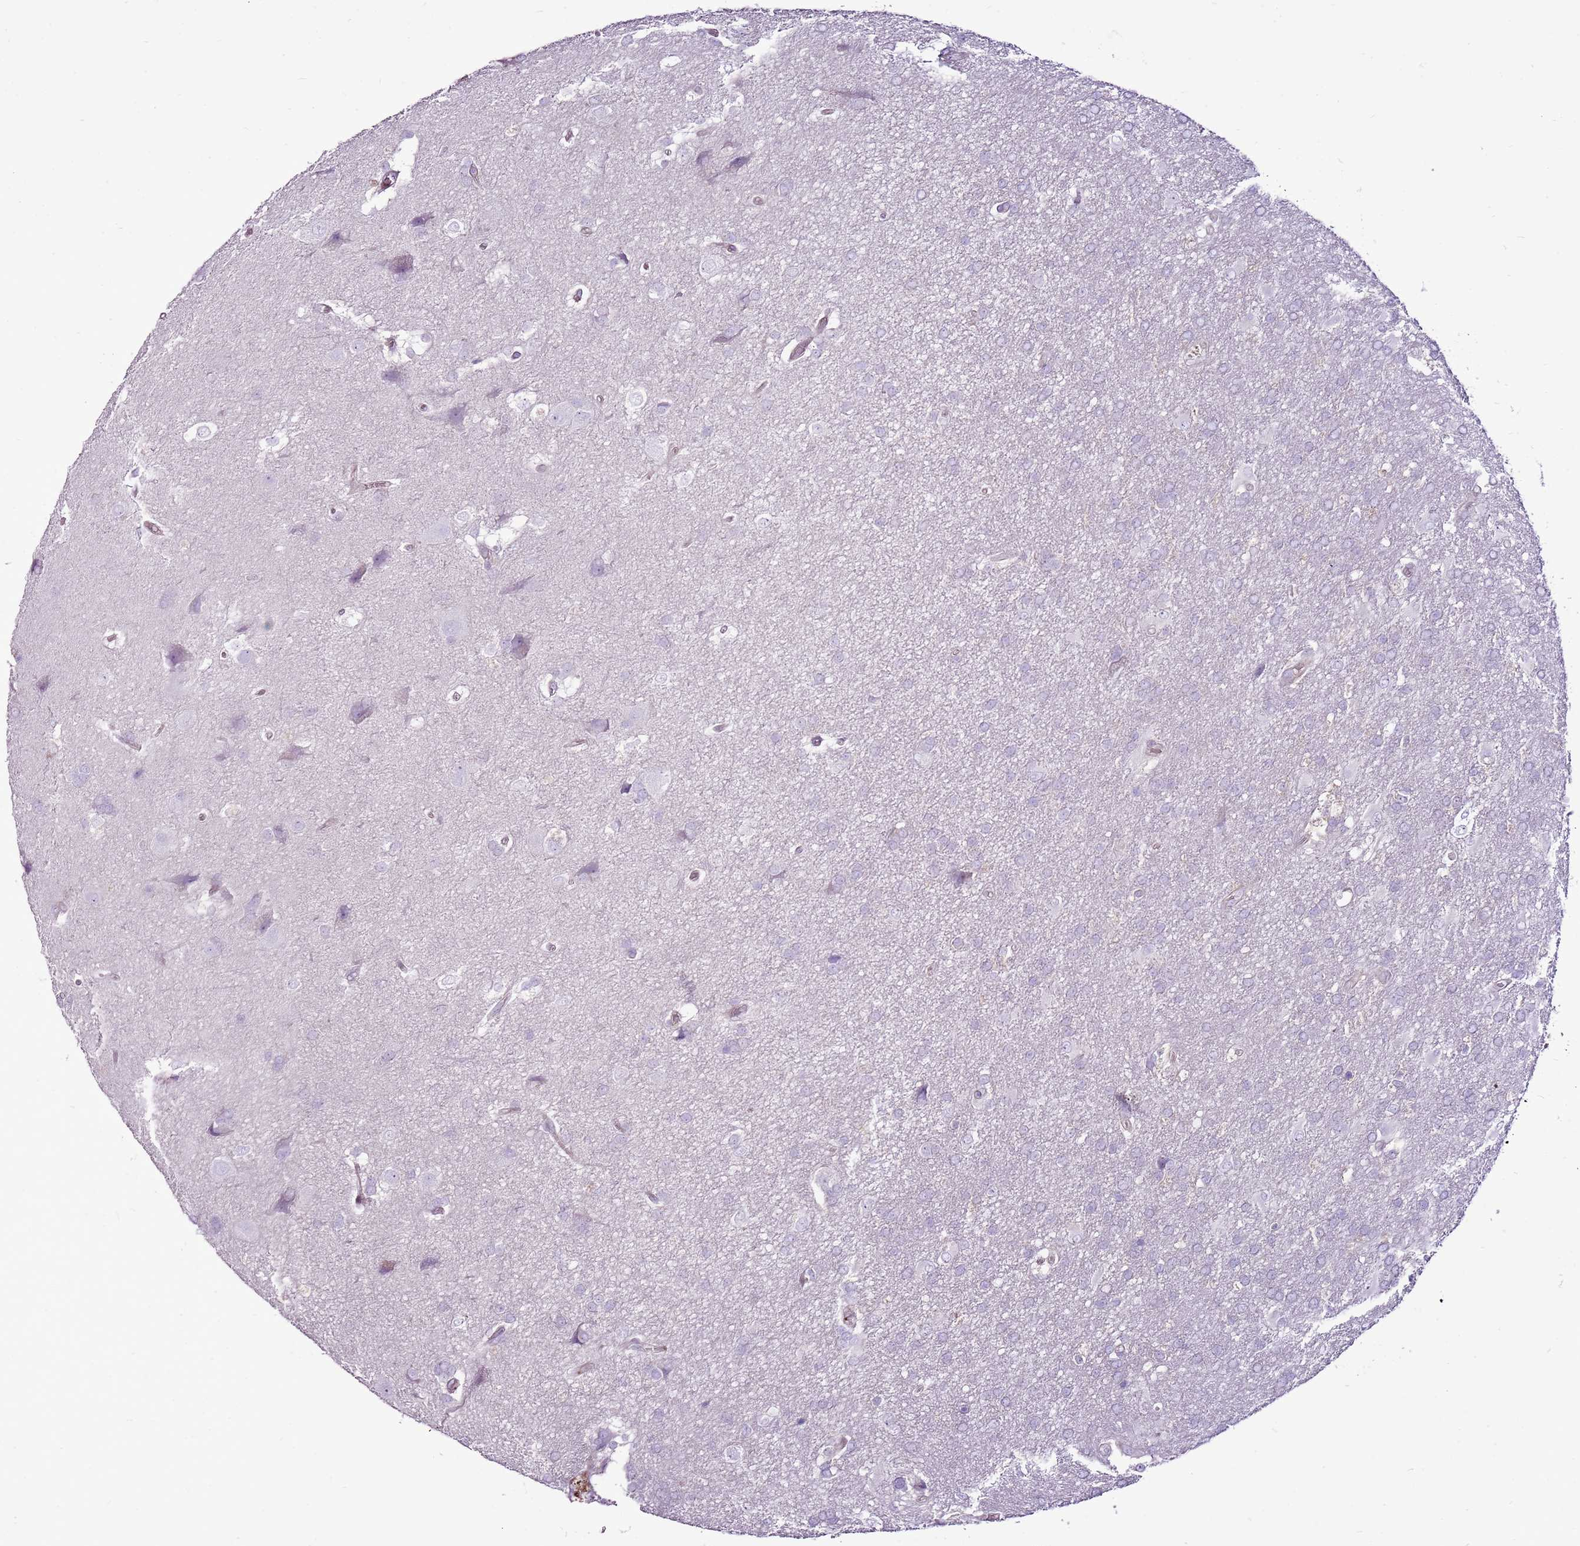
{"staining": {"intensity": "negative", "quantity": "none", "location": "none"}, "tissue": "glioma", "cell_type": "Tumor cells", "image_type": "cancer", "snomed": [{"axis": "morphology", "description": "Glioma, malignant, Low grade"}, {"axis": "topography", "description": "Brain"}], "caption": "A high-resolution histopathology image shows IHC staining of glioma, which displays no significant expression in tumor cells. The staining was performed using DAB (3,3'-diaminobenzidine) to visualize the protein expression in brown, while the nuclei were stained in blue with hematoxylin (Magnification: 20x).", "gene": "CHAC2", "patient": {"sex": "male", "age": 66}}